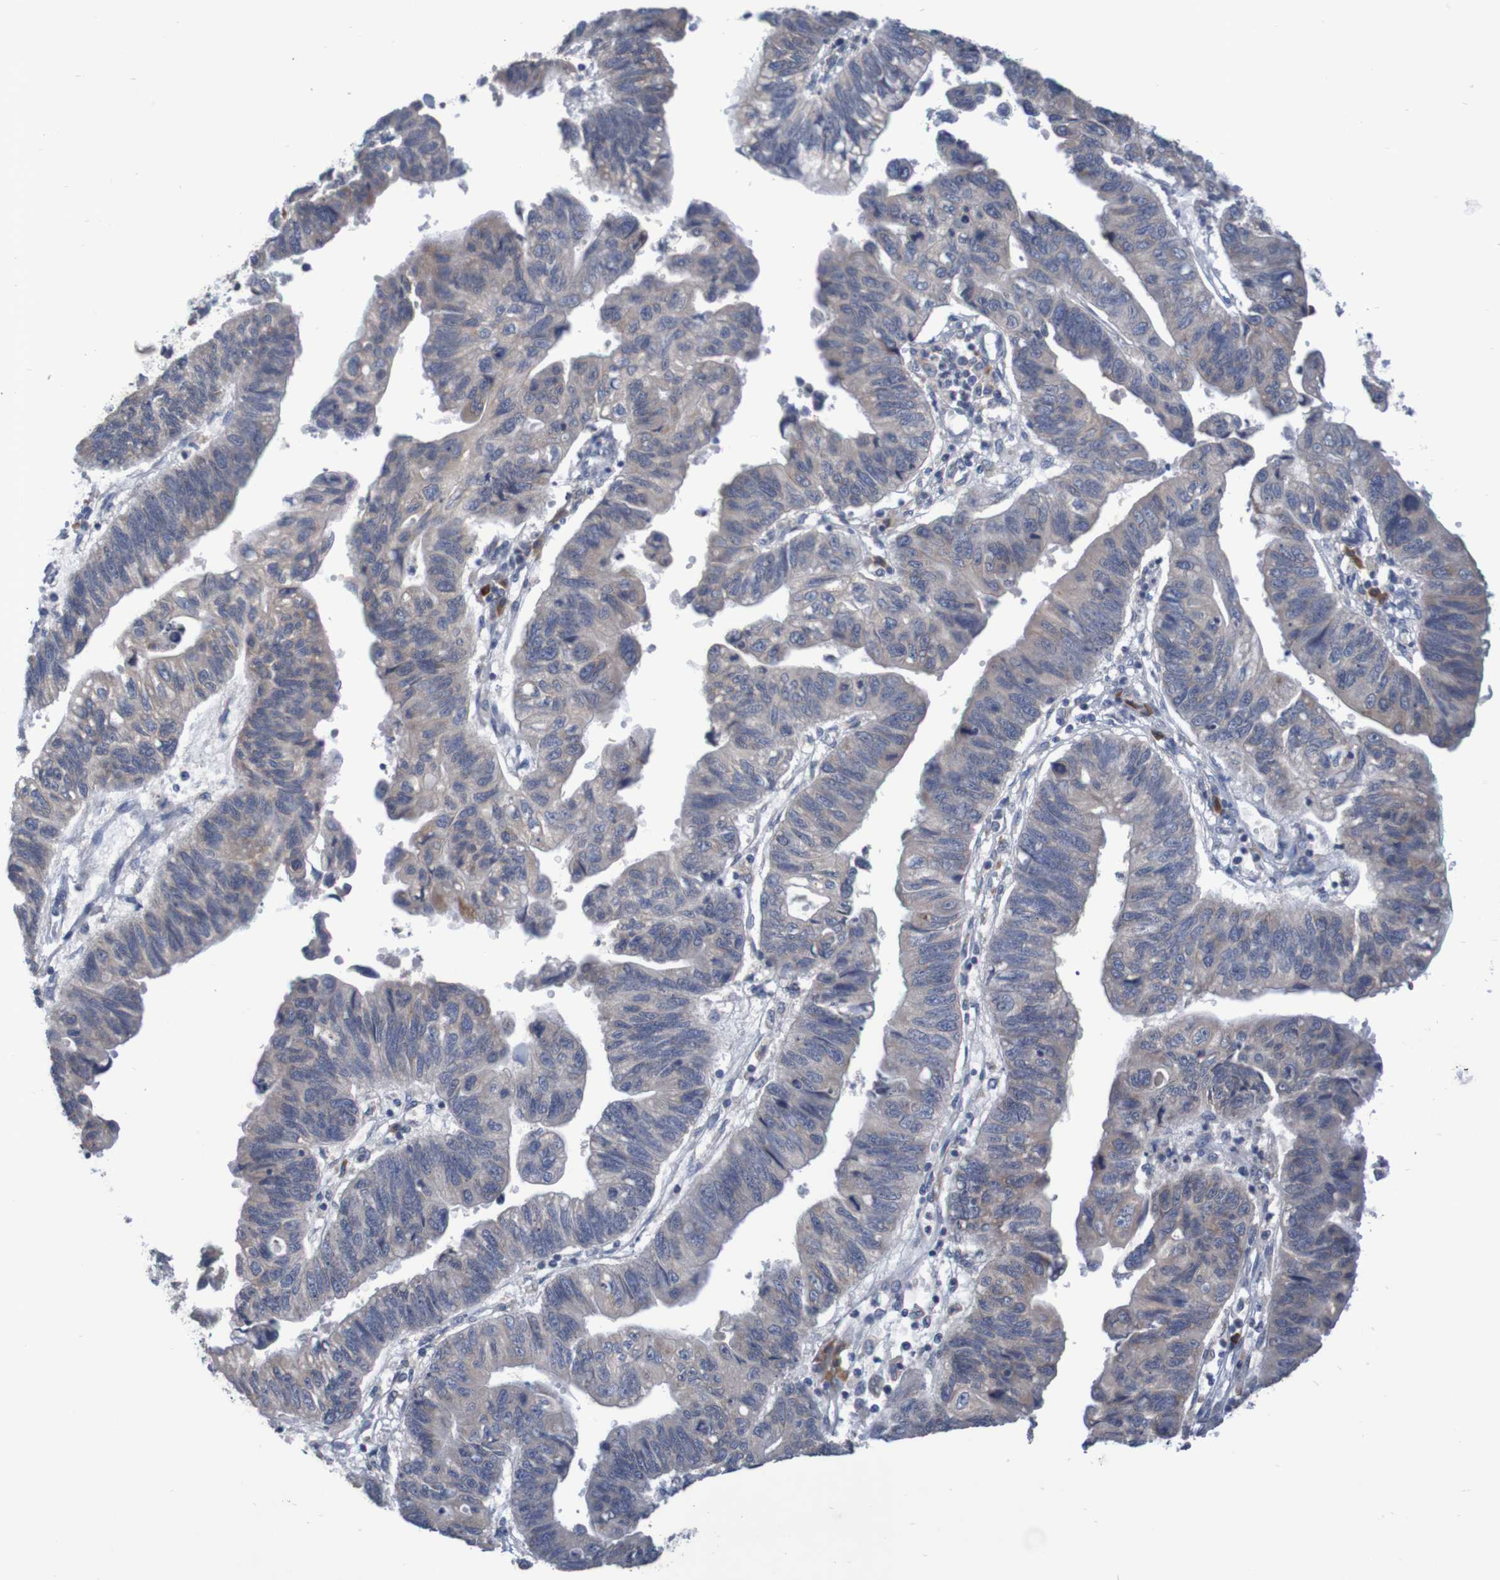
{"staining": {"intensity": "weak", "quantity": "25%-75%", "location": "cytoplasmic/membranous"}, "tissue": "stomach cancer", "cell_type": "Tumor cells", "image_type": "cancer", "snomed": [{"axis": "morphology", "description": "Adenocarcinoma, NOS"}, {"axis": "topography", "description": "Stomach"}], "caption": "Immunohistochemical staining of human stomach cancer demonstrates low levels of weak cytoplasmic/membranous expression in approximately 25%-75% of tumor cells.", "gene": "LTA", "patient": {"sex": "male", "age": 59}}